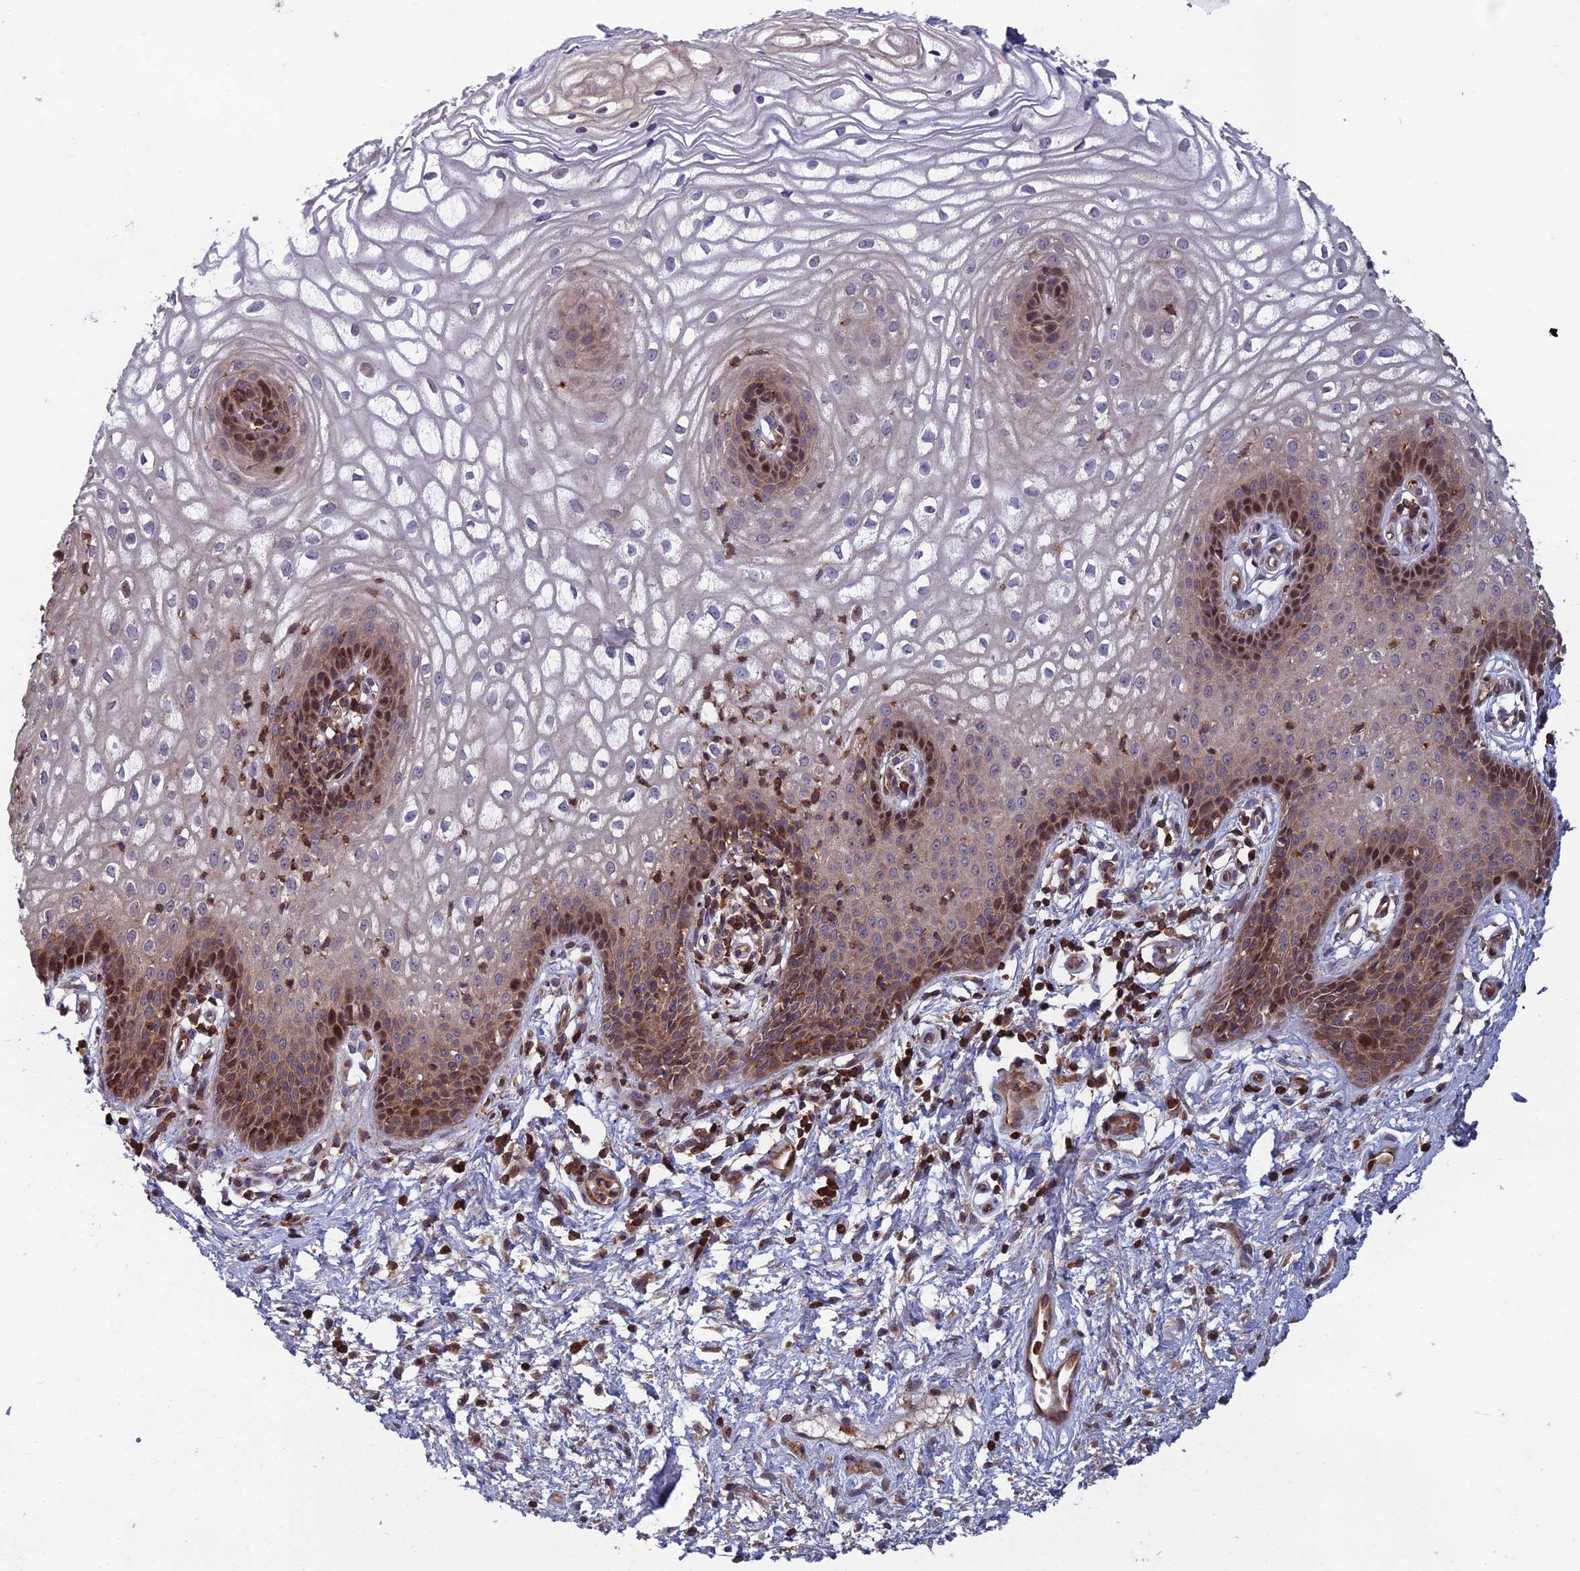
{"staining": {"intensity": "moderate", "quantity": "<25%", "location": "nuclear"}, "tissue": "vagina", "cell_type": "Squamous epithelial cells", "image_type": "normal", "snomed": [{"axis": "morphology", "description": "Normal tissue, NOS"}, {"axis": "topography", "description": "Vagina"}], "caption": "A brown stain labels moderate nuclear staining of a protein in squamous epithelial cells of unremarkable vagina.", "gene": "C15orf62", "patient": {"sex": "female", "age": 34}}